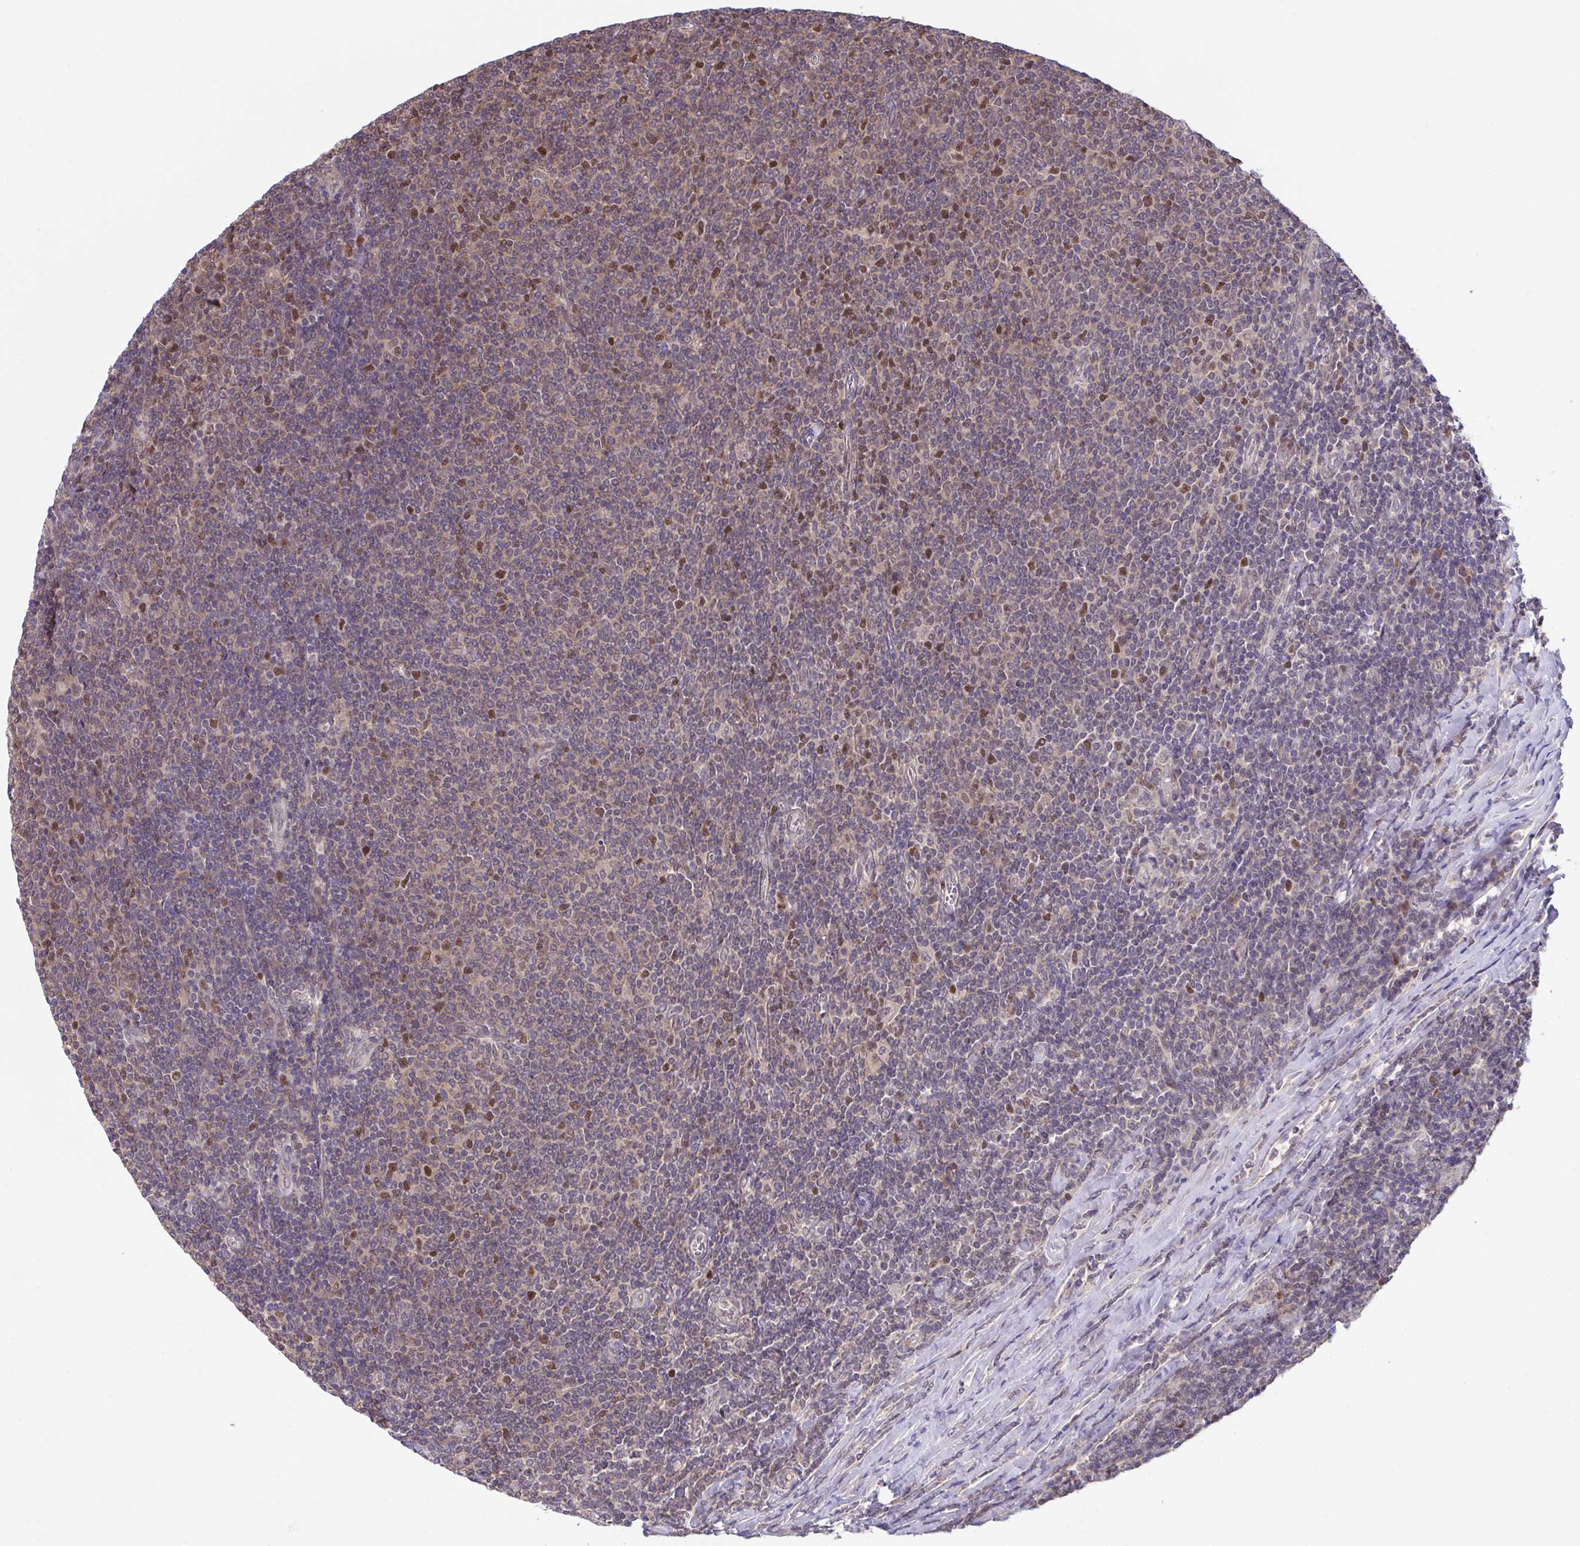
{"staining": {"intensity": "moderate", "quantity": "25%-75%", "location": "nuclear"}, "tissue": "lymphoma", "cell_type": "Tumor cells", "image_type": "cancer", "snomed": [{"axis": "morphology", "description": "Malignant lymphoma, non-Hodgkin's type, Low grade"}, {"axis": "topography", "description": "Lymph node"}], "caption": "Immunohistochemical staining of human lymphoma demonstrates moderate nuclear protein staining in about 25%-75% of tumor cells.", "gene": "ZNF444", "patient": {"sex": "male", "age": 52}}